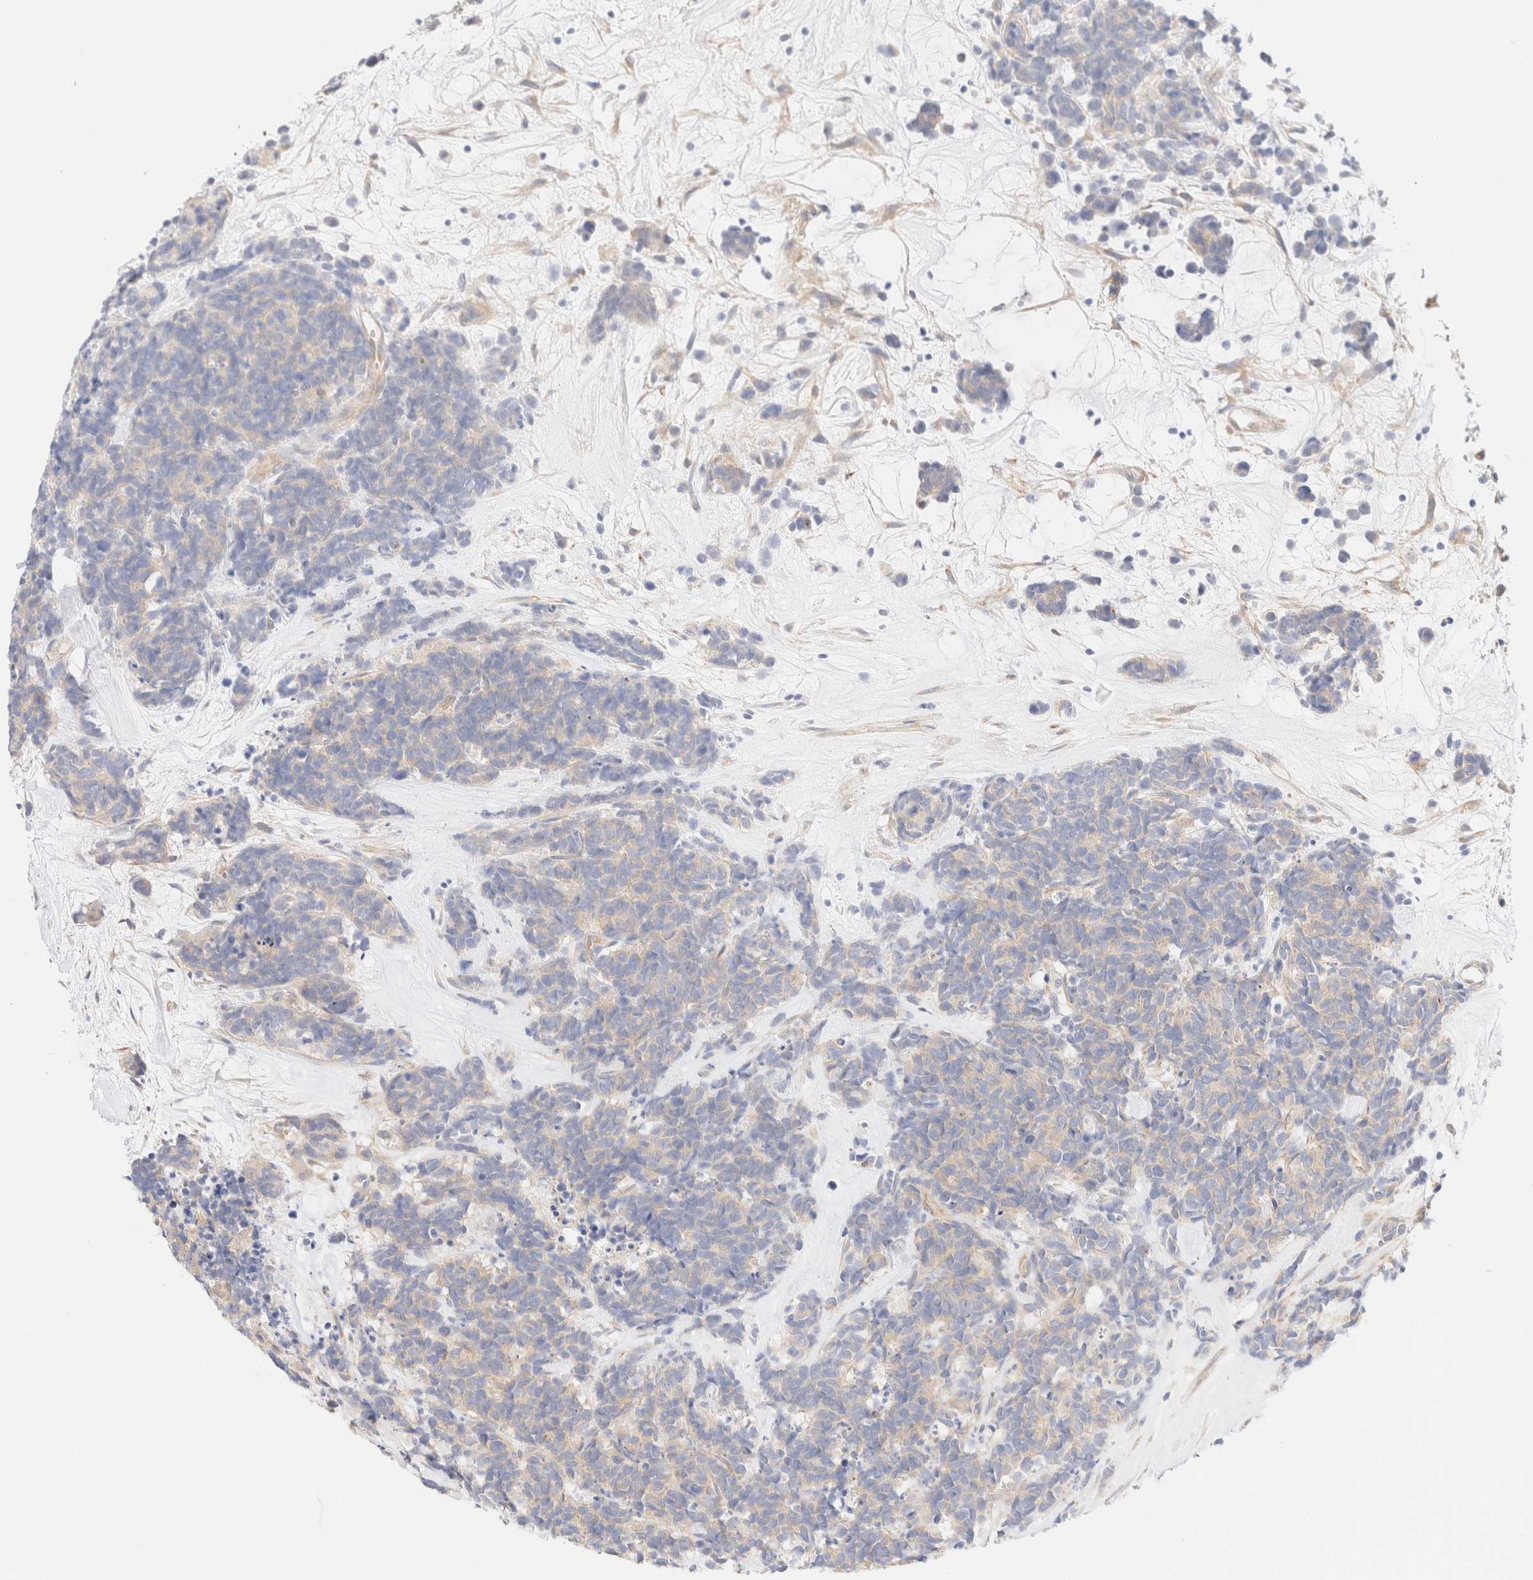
{"staining": {"intensity": "negative", "quantity": "none", "location": "none"}, "tissue": "carcinoid", "cell_type": "Tumor cells", "image_type": "cancer", "snomed": [{"axis": "morphology", "description": "Carcinoma, NOS"}, {"axis": "morphology", "description": "Carcinoid, malignant, NOS"}, {"axis": "topography", "description": "Urinary bladder"}], "caption": "The histopathology image exhibits no significant staining in tumor cells of carcinoid.", "gene": "NIBAN2", "patient": {"sex": "male", "age": 57}}